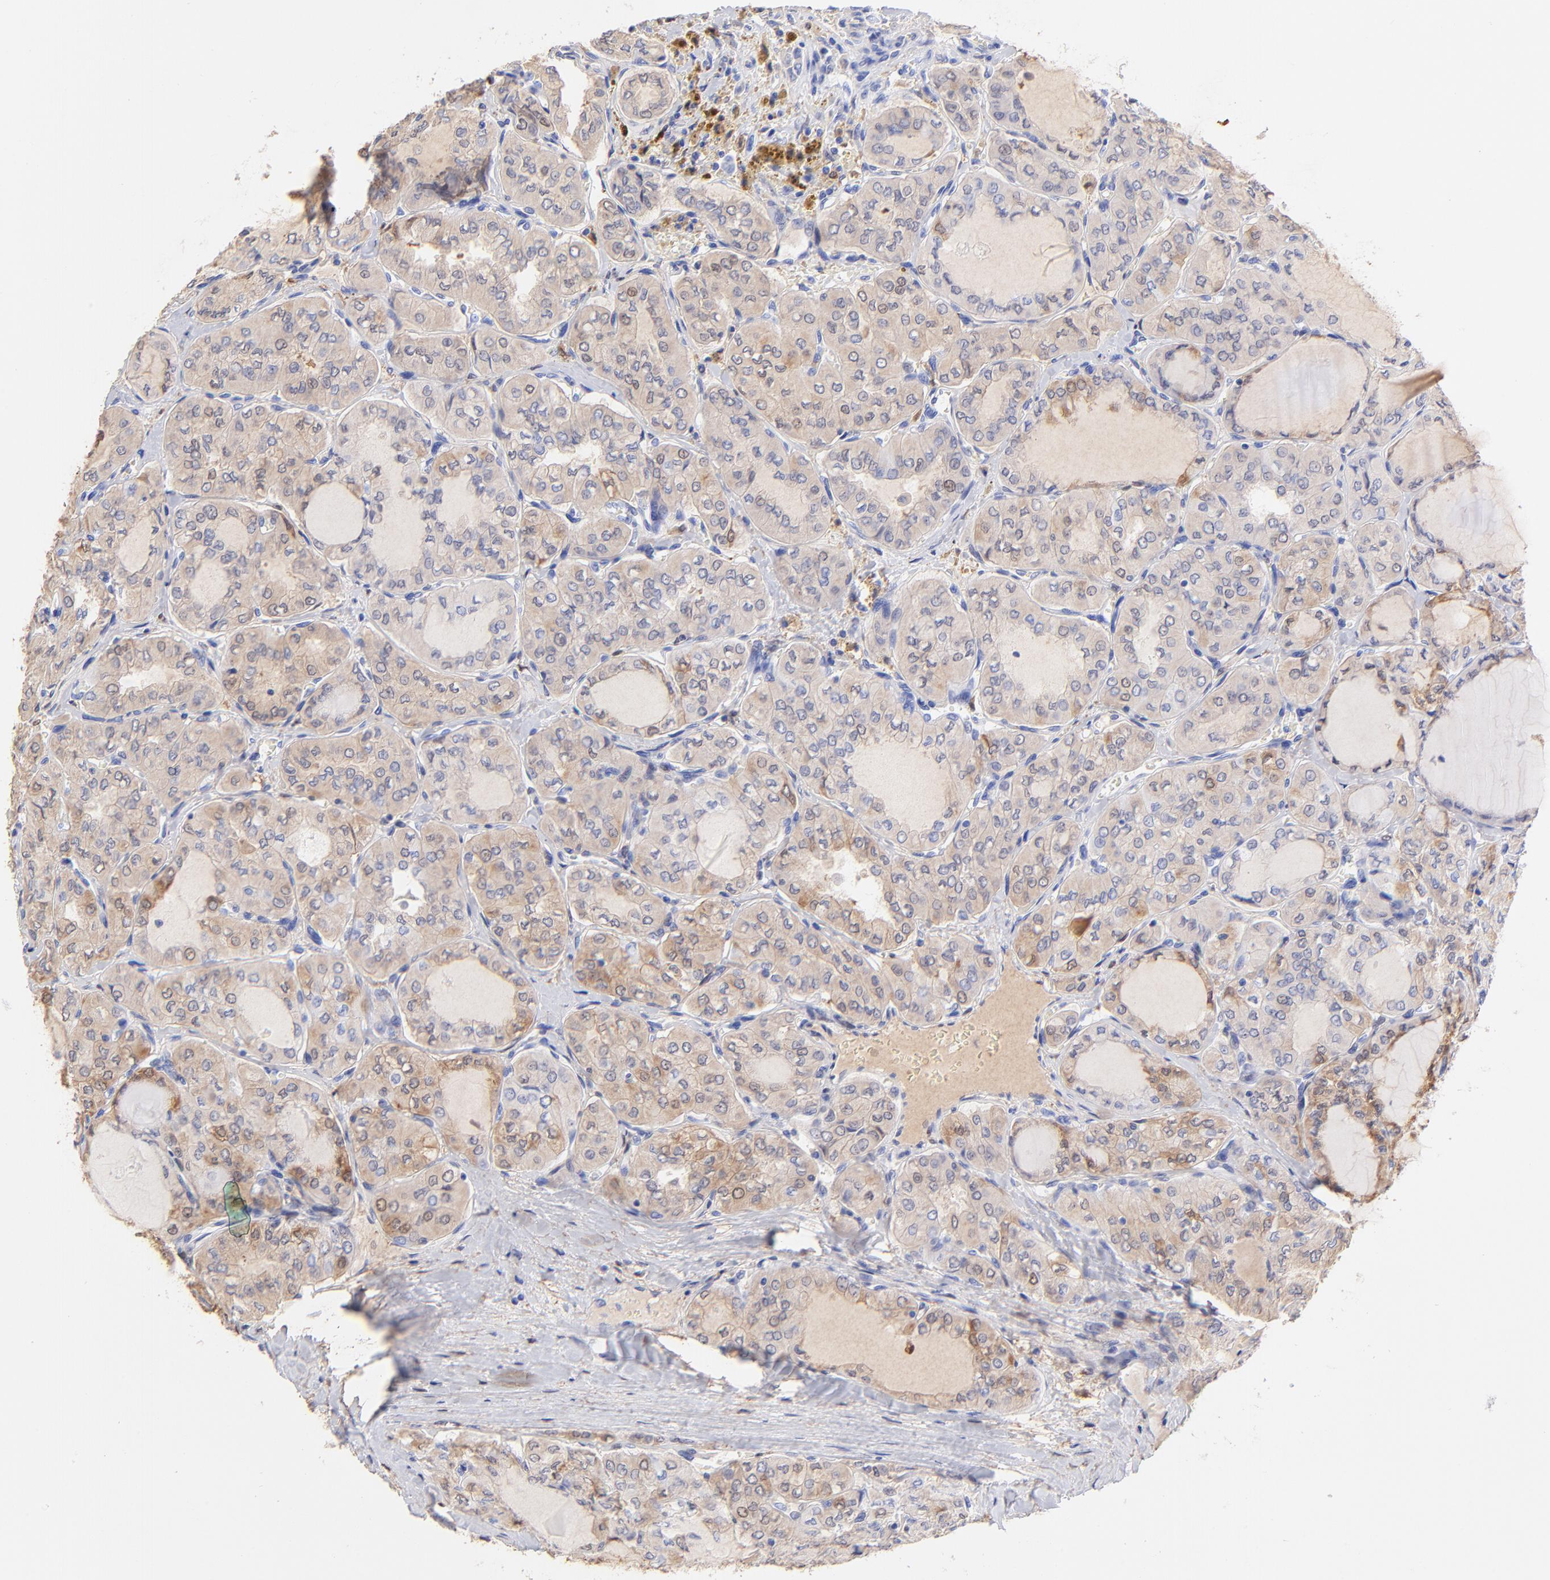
{"staining": {"intensity": "moderate", "quantity": ">75%", "location": "cytoplasmic/membranous"}, "tissue": "thyroid cancer", "cell_type": "Tumor cells", "image_type": "cancer", "snomed": [{"axis": "morphology", "description": "Papillary adenocarcinoma, NOS"}, {"axis": "topography", "description": "Thyroid gland"}], "caption": "Thyroid cancer stained with DAB (3,3'-diaminobenzidine) immunohistochemistry displays medium levels of moderate cytoplasmic/membranous expression in approximately >75% of tumor cells. Using DAB (3,3'-diaminobenzidine) (brown) and hematoxylin (blue) stains, captured at high magnification using brightfield microscopy.", "gene": "ALDH1A1", "patient": {"sex": "male", "age": 20}}